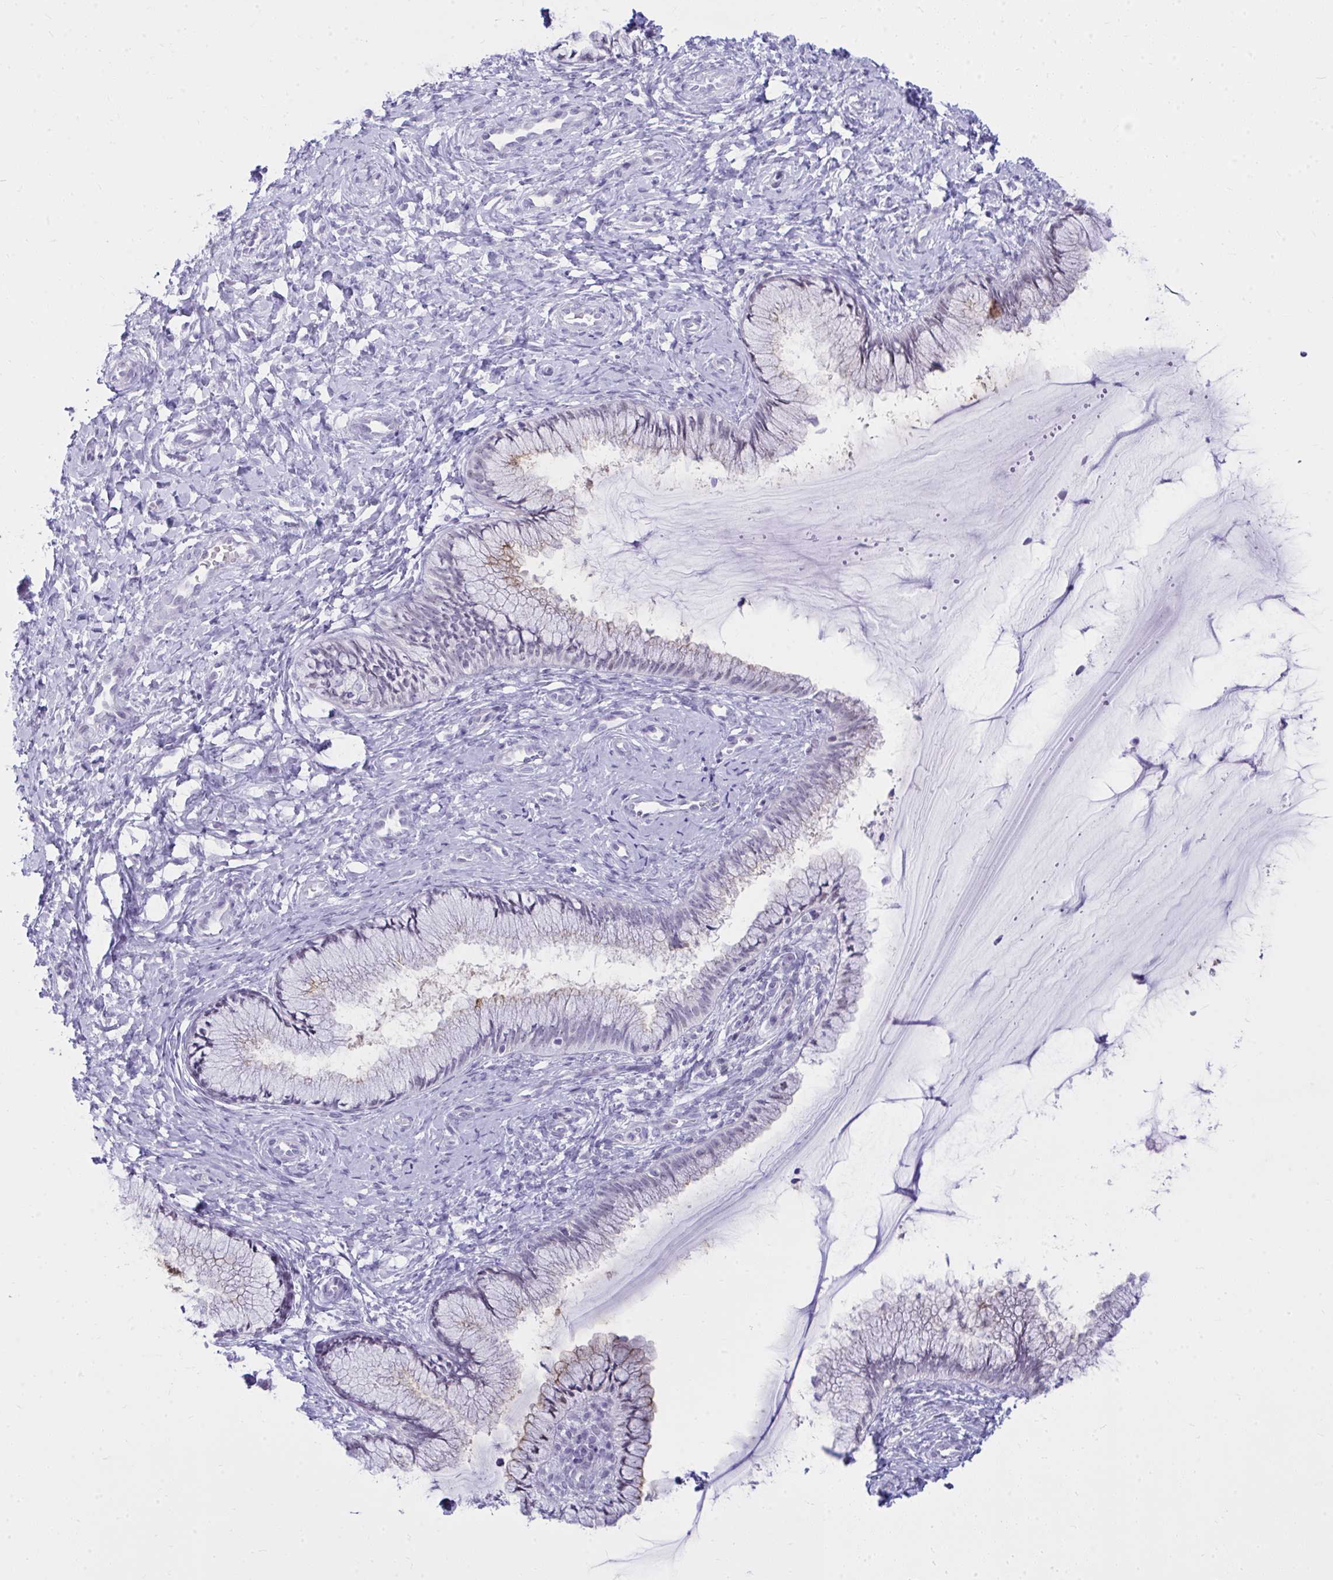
{"staining": {"intensity": "weak", "quantity": "<25%", "location": "cytoplasmic/membranous"}, "tissue": "cervix", "cell_type": "Glandular cells", "image_type": "normal", "snomed": [{"axis": "morphology", "description": "Normal tissue, NOS"}, {"axis": "topography", "description": "Cervix"}], "caption": "IHC micrograph of benign human cervix stained for a protein (brown), which demonstrates no positivity in glandular cells. (Stains: DAB immunohistochemistry with hematoxylin counter stain, Microscopy: brightfield microscopy at high magnification).", "gene": "OR5F1", "patient": {"sex": "female", "age": 37}}